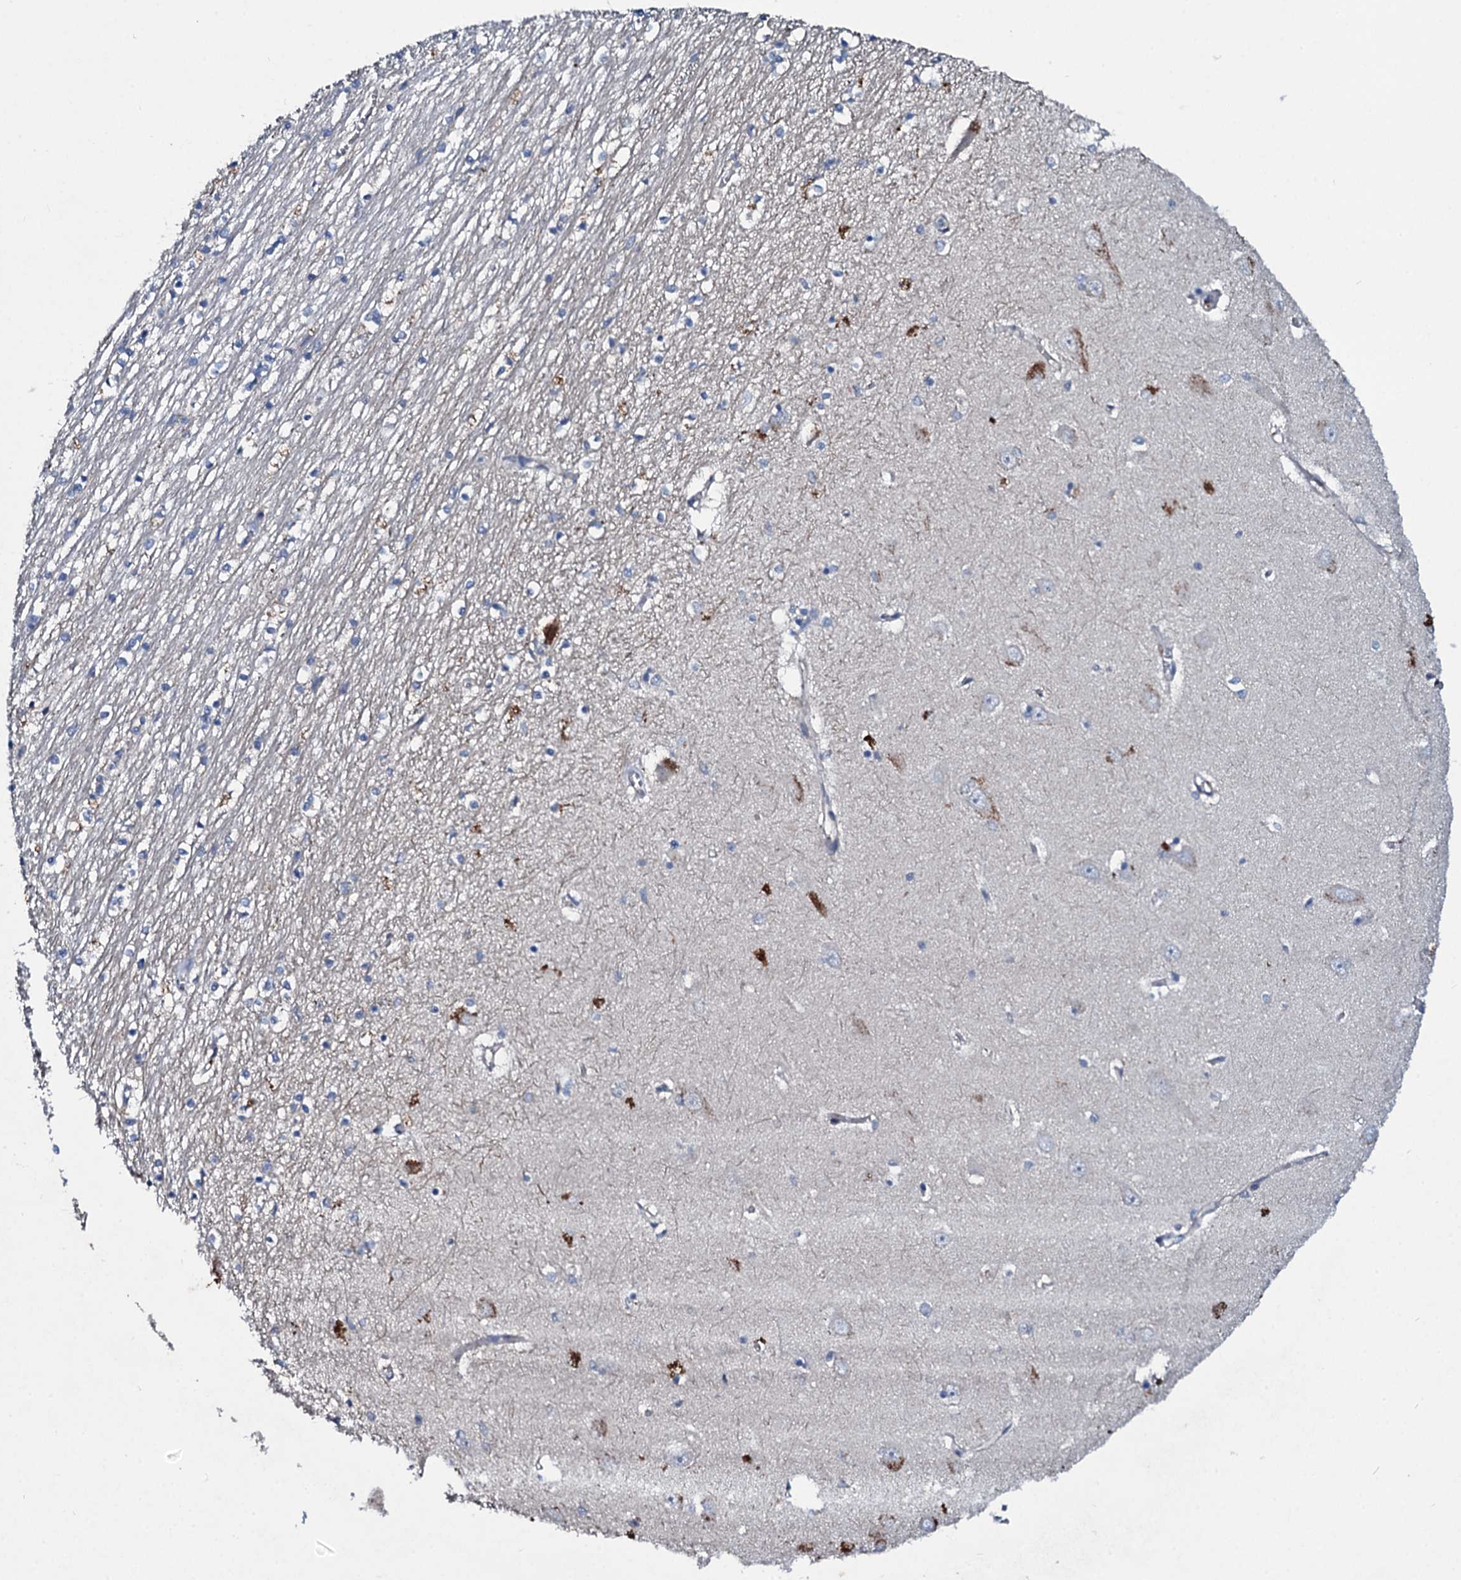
{"staining": {"intensity": "moderate", "quantity": "<25%", "location": "cytoplasmic/membranous"}, "tissue": "hippocampus", "cell_type": "Glial cells", "image_type": "normal", "snomed": [{"axis": "morphology", "description": "Normal tissue, NOS"}, {"axis": "topography", "description": "Hippocampus"}], "caption": "Immunohistochemistry (DAB) staining of normal human hippocampus demonstrates moderate cytoplasmic/membranous protein staining in approximately <25% of glial cells.", "gene": "TPGS2", "patient": {"sex": "male", "age": 70}}